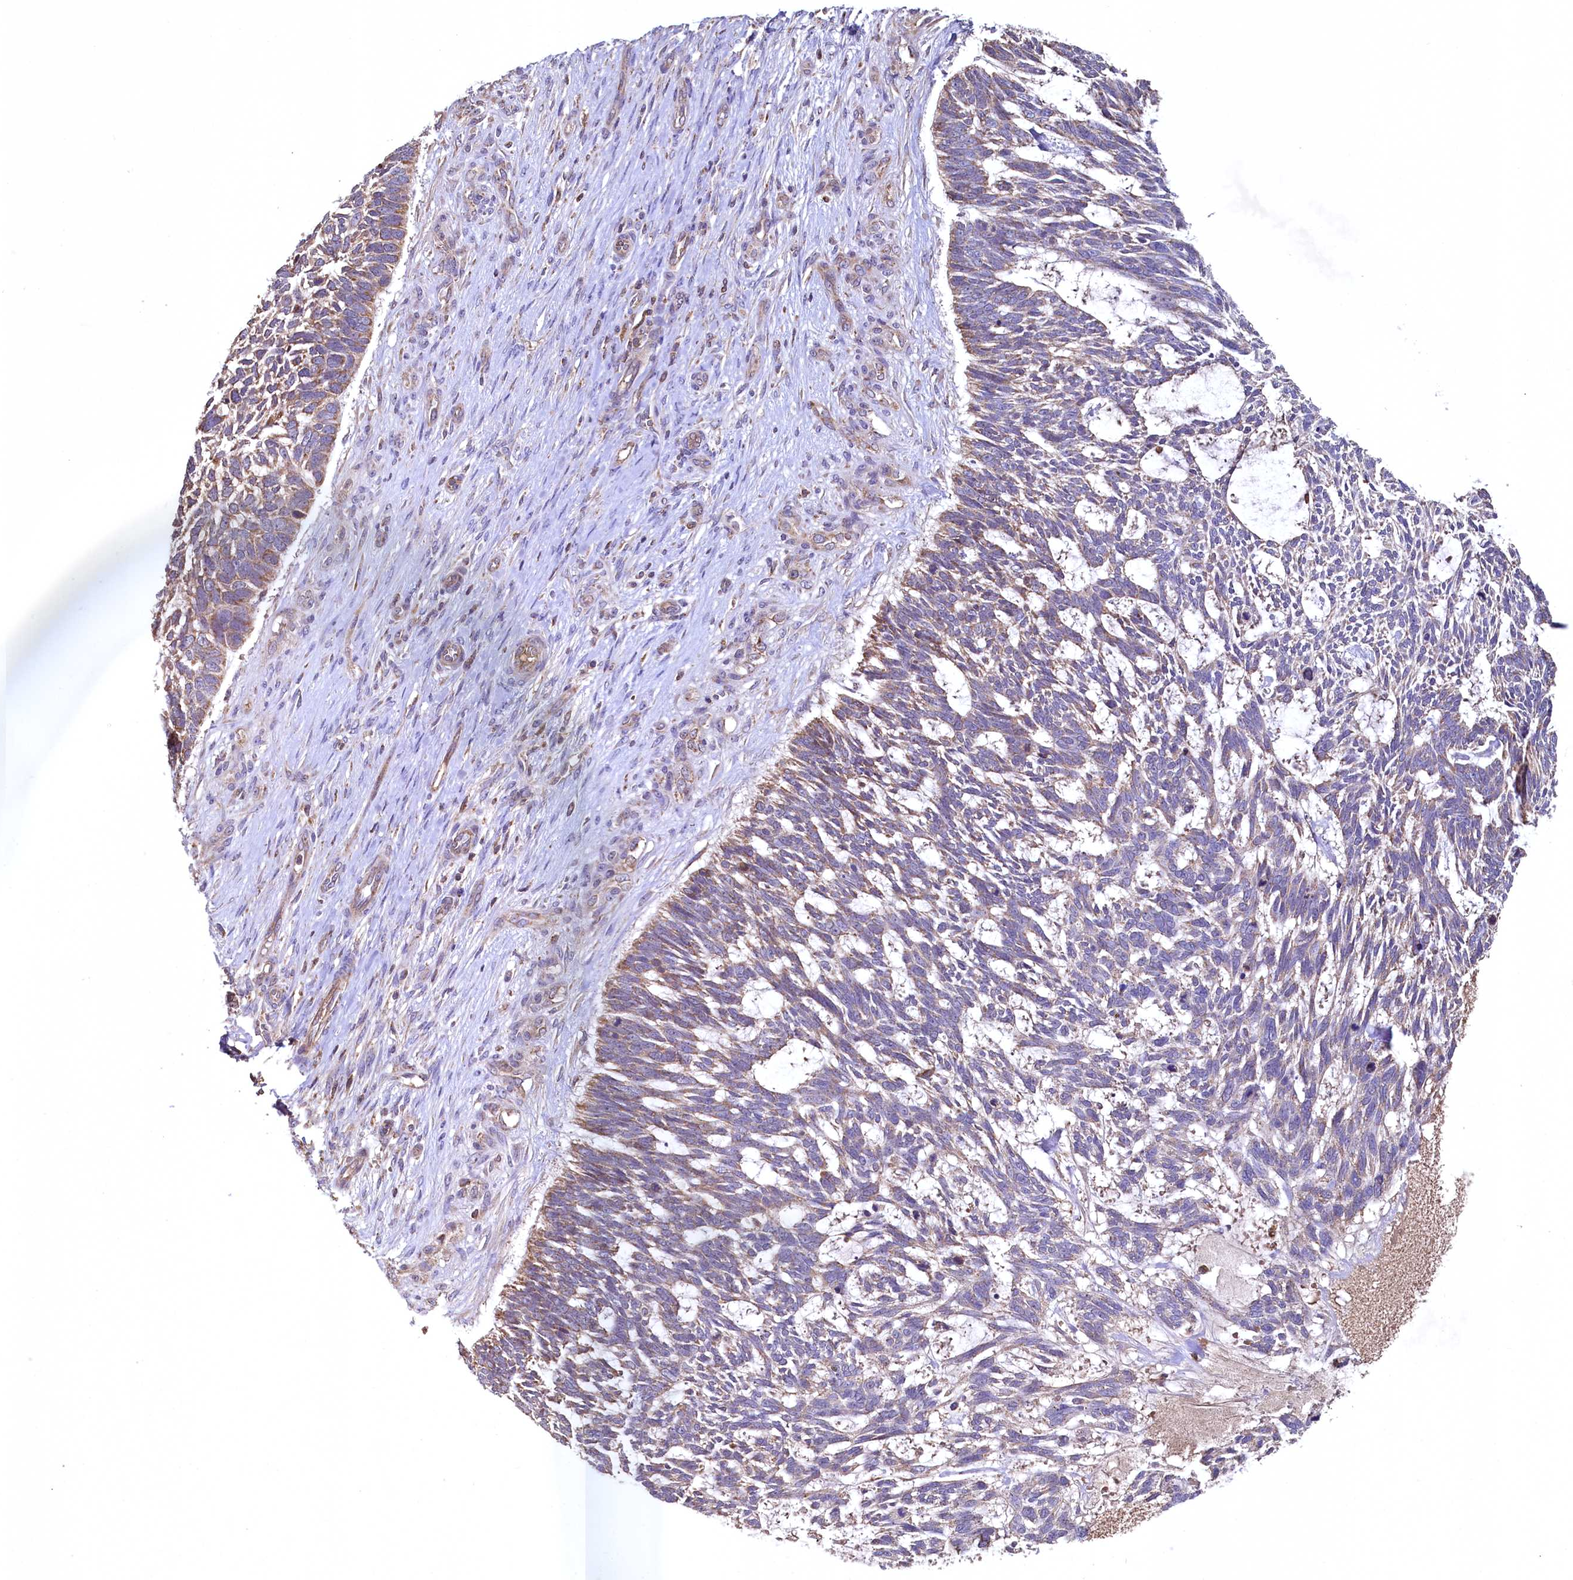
{"staining": {"intensity": "moderate", "quantity": "25%-75%", "location": "cytoplasmic/membranous"}, "tissue": "skin cancer", "cell_type": "Tumor cells", "image_type": "cancer", "snomed": [{"axis": "morphology", "description": "Basal cell carcinoma"}, {"axis": "topography", "description": "Skin"}], "caption": "Brown immunohistochemical staining in human basal cell carcinoma (skin) reveals moderate cytoplasmic/membranous expression in about 25%-75% of tumor cells. (DAB IHC, brown staining for protein, blue staining for nuclei).", "gene": "METTL4", "patient": {"sex": "male", "age": 88}}